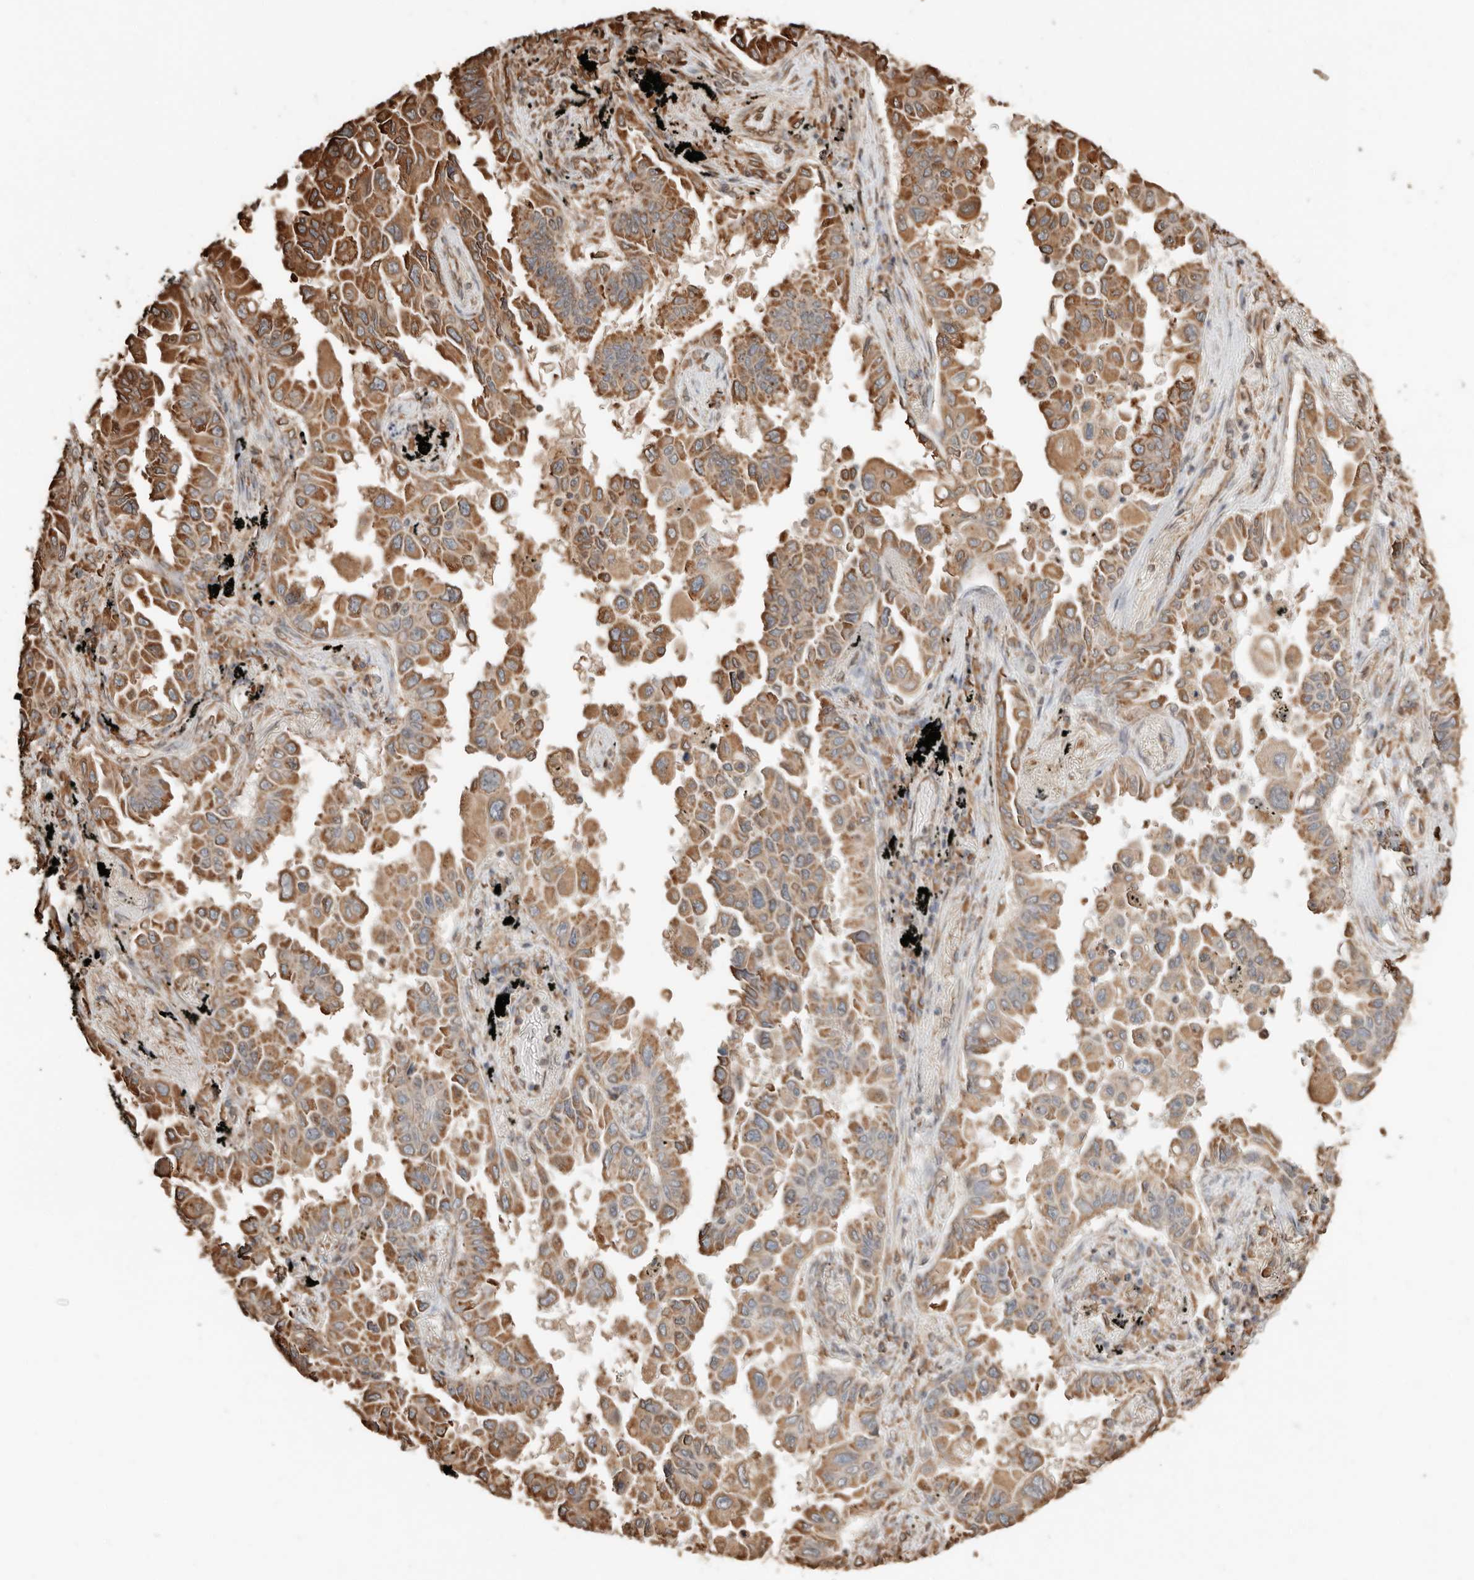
{"staining": {"intensity": "moderate", "quantity": ">75%", "location": "cytoplasmic/membranous"}, "tissue": "lung cancer", "cell_type": "Tumor cells", "image_type": "cancer", "snomed": [{"axis": "morphology", "description": "Adenocarcinoma, NOS"}, {"axis": "topography", "description": "Lung"}], "caption": "This image displays immunohistochemistry (IHC) staining of human lung adenocarcinoma, with medium moderate cytoplasmic/membranous expression in about >75% of tumor cells.", "gene": "ARHGEF10L", "patient": {"sex": "female", "age": 67}}